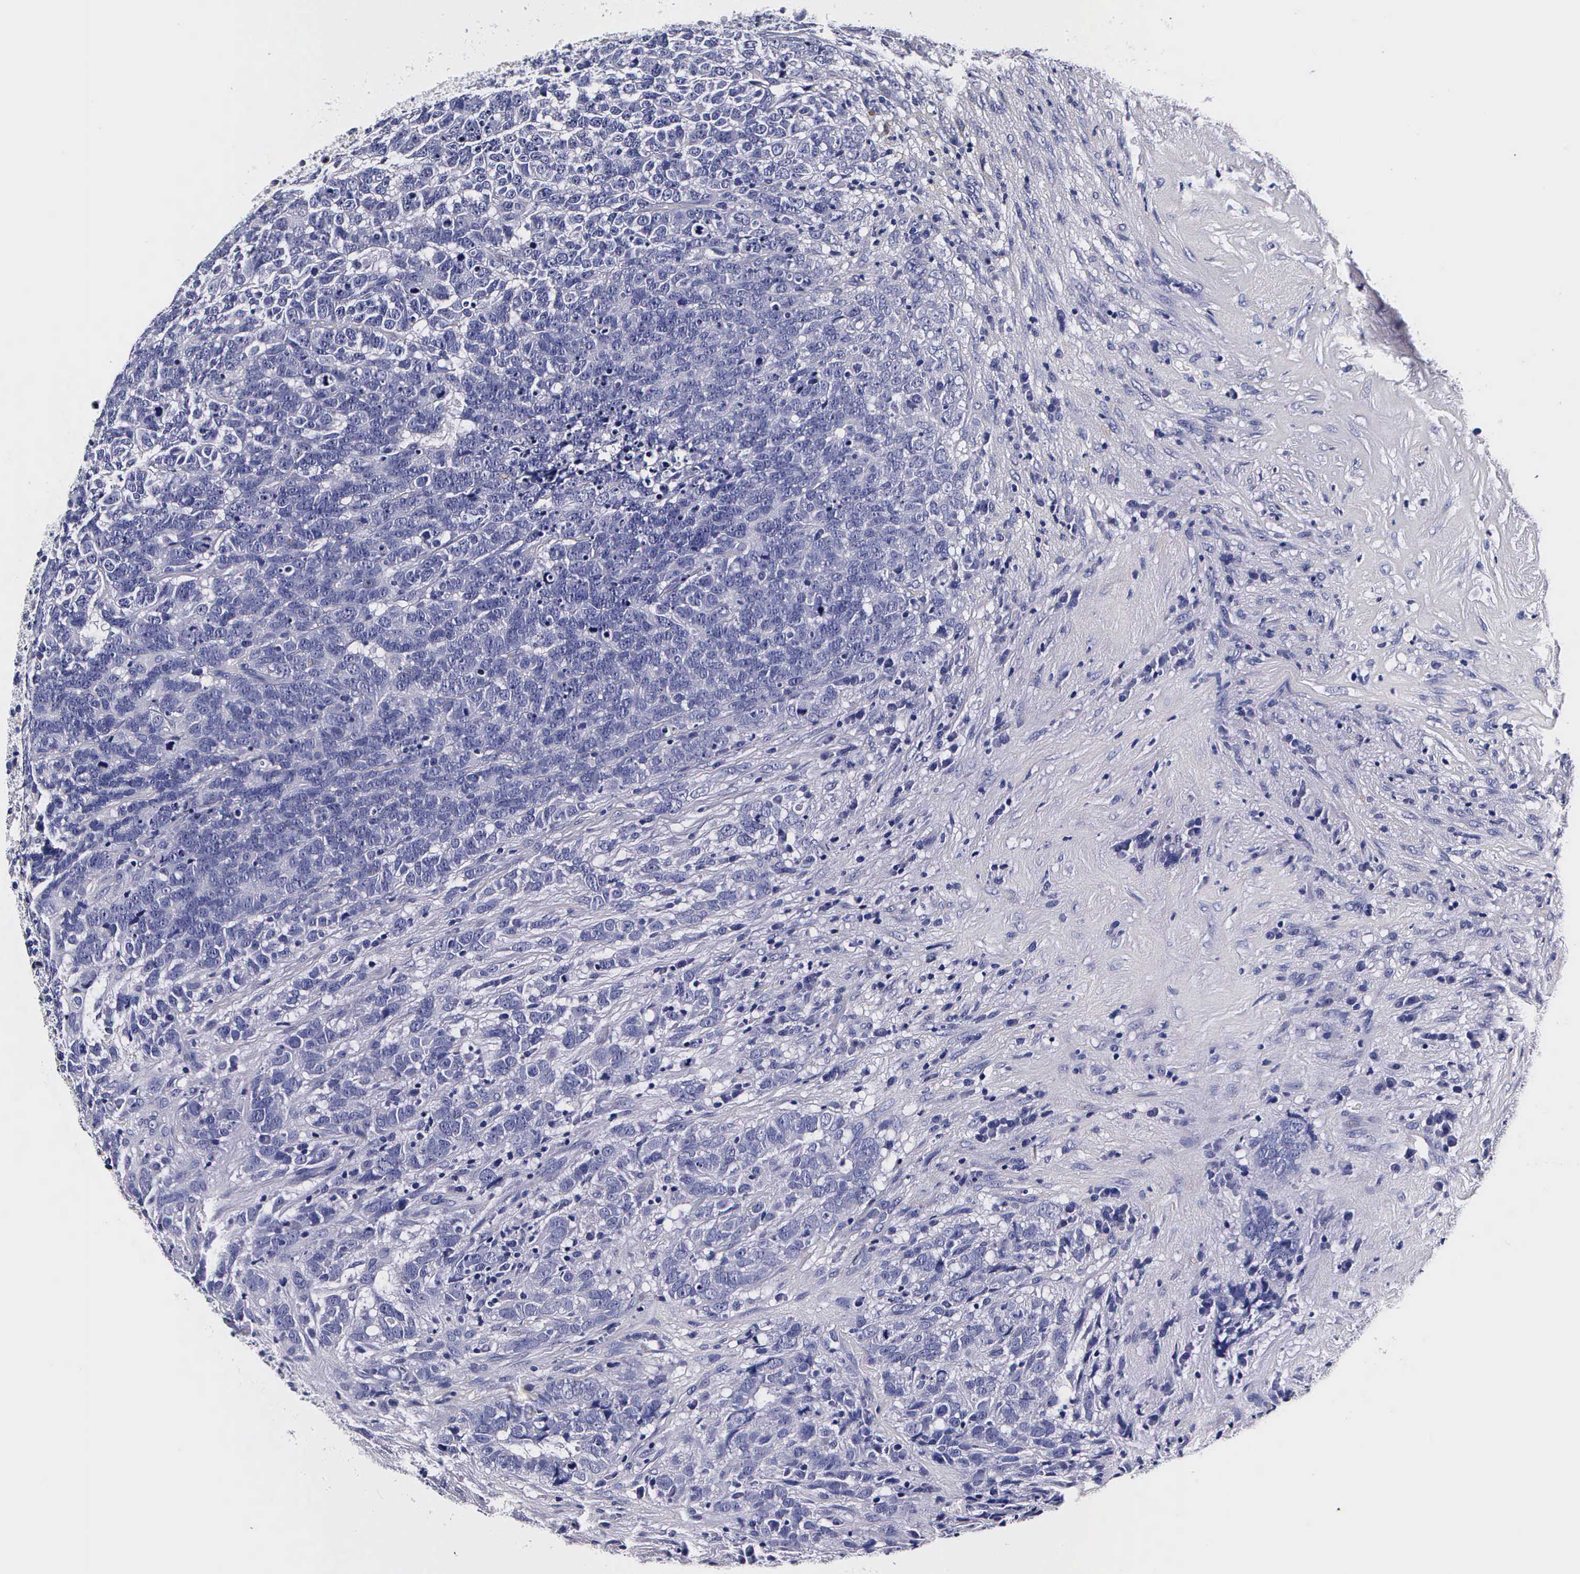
{"staining": {"intensity": "negative", "quantity": "none", "location": "none"}, "tissue": "testis cancer", "cell_type": "Tumor cells", "image_type": "cancer", "snomed": [{"axis": "morphology", "description": "Carcinoma, Embryonal, NOS"}, {"axis": "topography", "description": "Testis"}], "caption": "Immunohistochemistry histopathology image of human testis cancer (embryonal carcinoma) stained for a protein (brown), which reveals no expression in tumor cells.", "gene": "IAPP", "patient": {"sex": "male", "age": 26}}